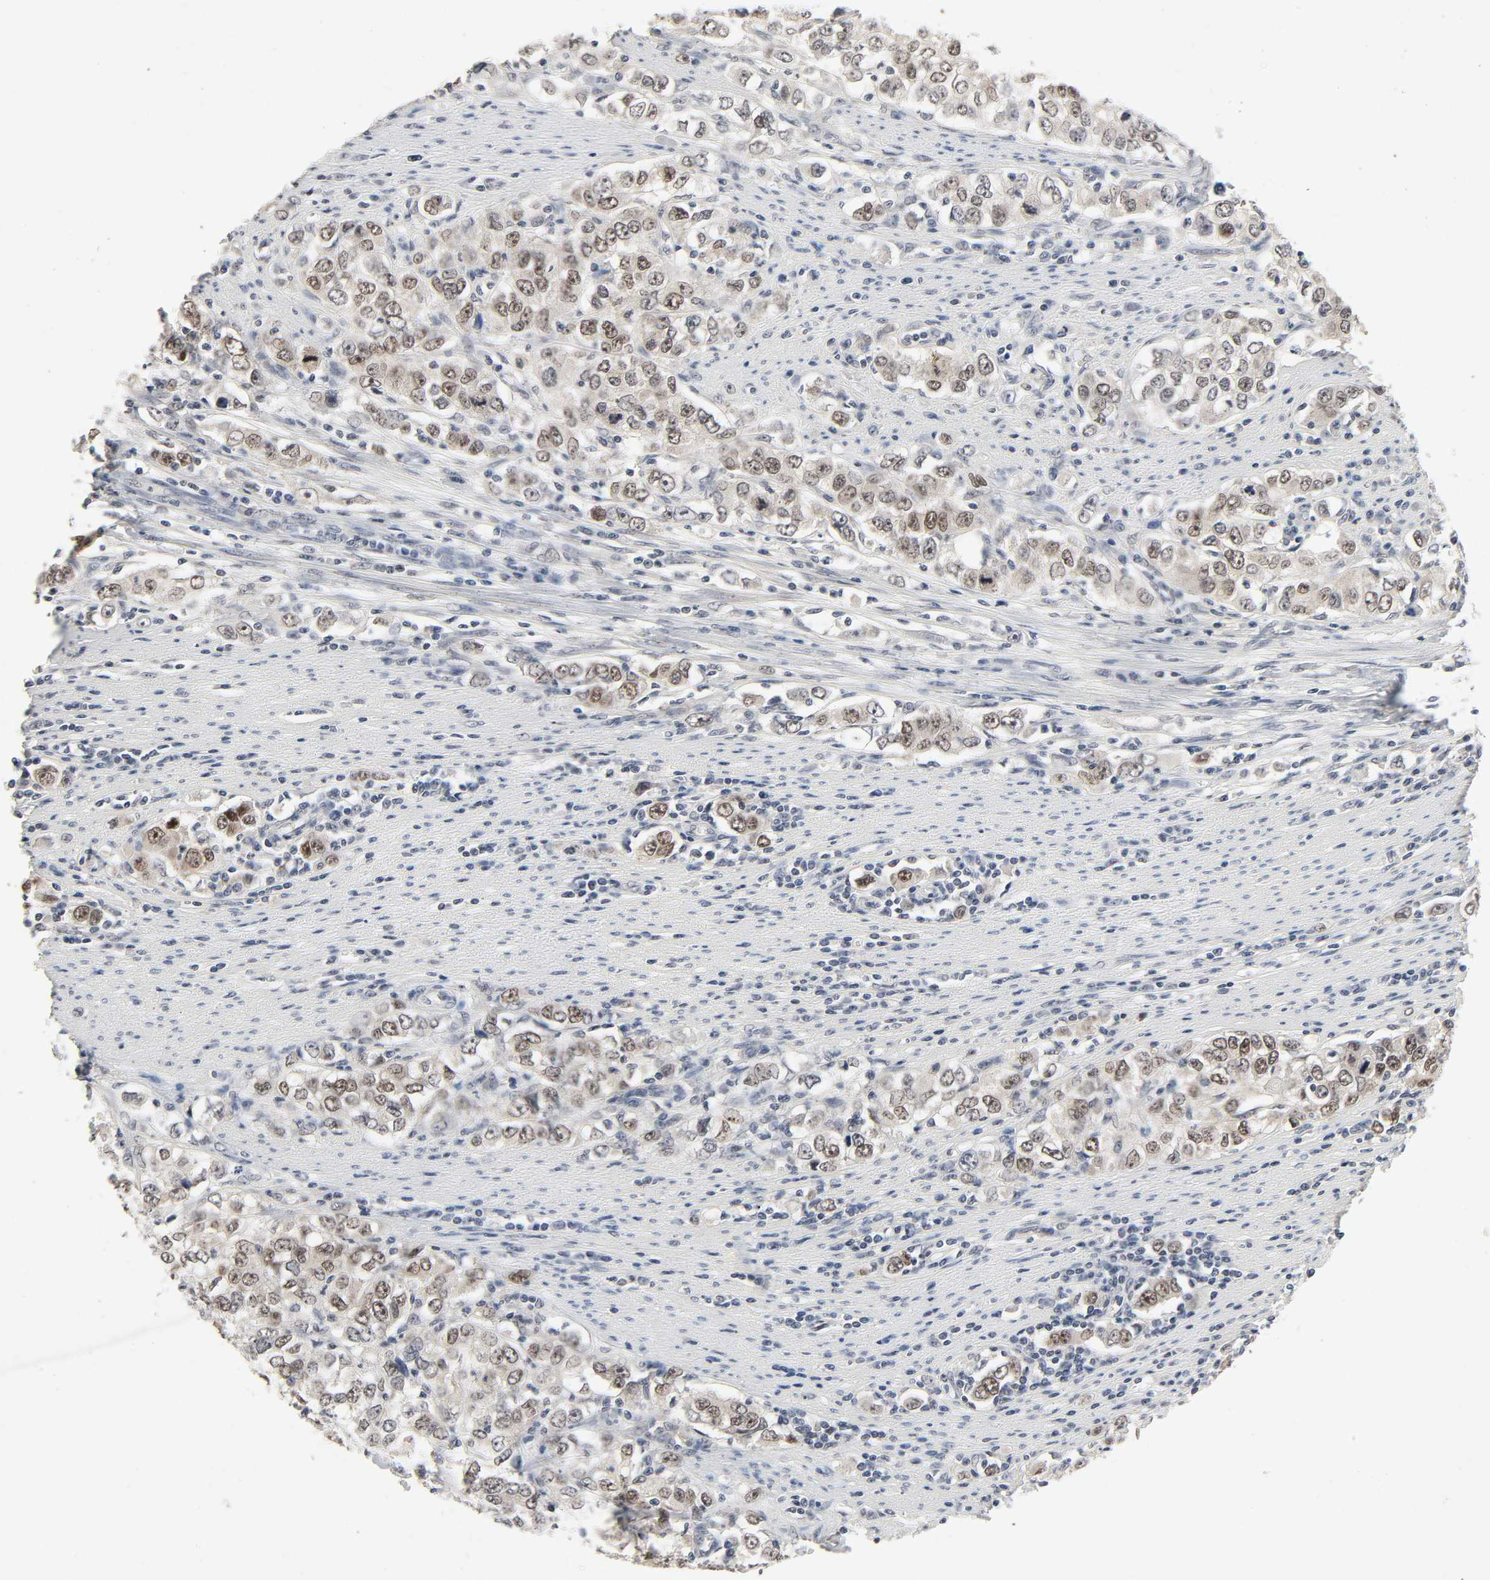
{"staining": {"intensity": "weak", "quantity": ">75%", "location": "cytoplasmic/membranous,nuclear"}, "tissue": "stomach cancer", "cell_type": "Tumor cells", "image_type": "cancer", "snomed": [{"axis": "morphology", "description": "Adenocarcinoma, NOS"}, {"axis": "topography", "description": "Stomach, lower"}], "caption": "Protein analysis of stomach cancer (adenocarcinoma) tissue shows weak cytoplasmic/membranous and nuclear expression in approximately >75% of tumor cells.", "gene": "MAPKAPK5", "patient": {"sex": "female", "age": 72}}